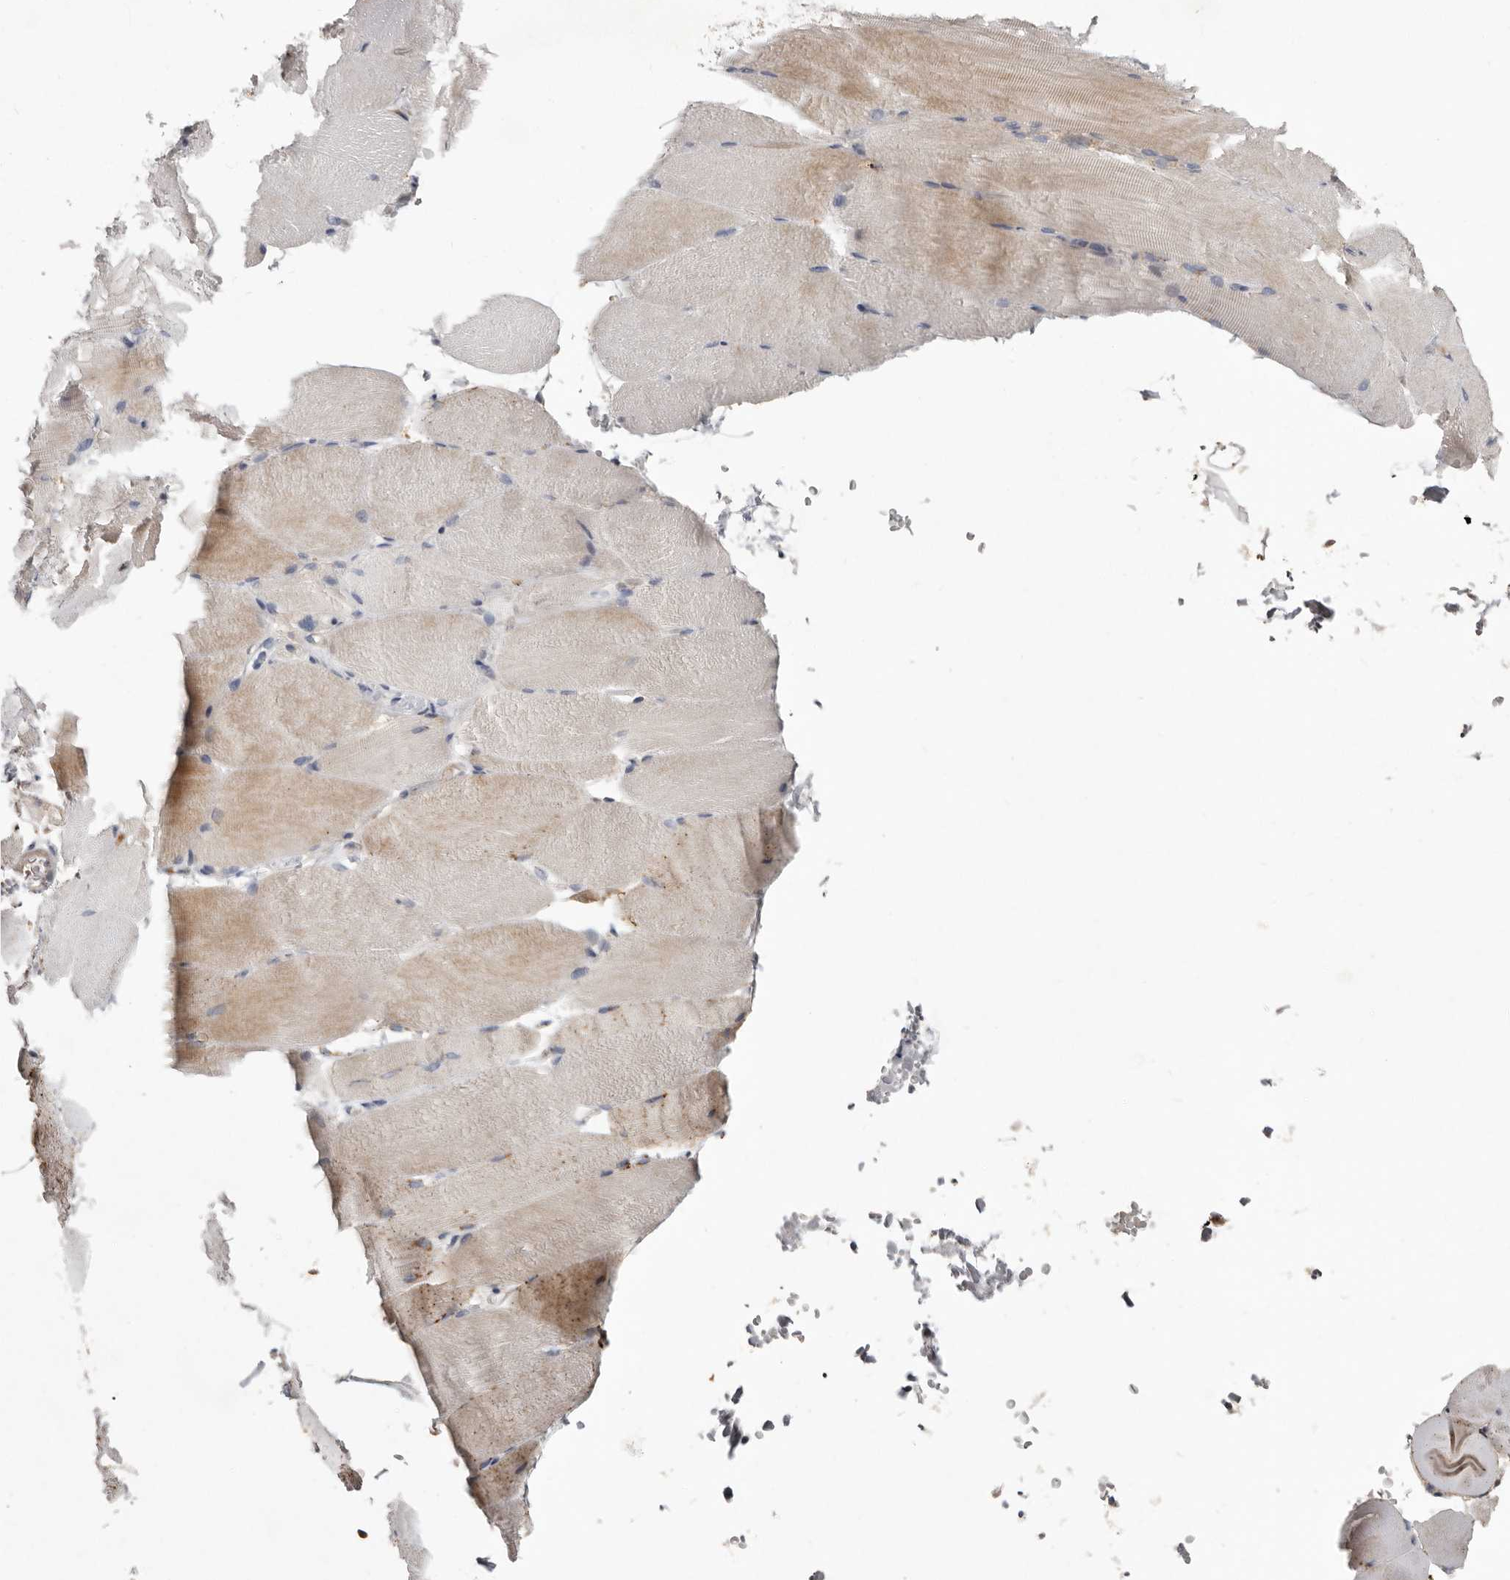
{"staining": {"intensity": "weak", "quantity": "<25%", "location": "cytoplasmic/membranous"}, "tissue": "skeletal muscle", "cell_type": "Myocytes", "image_type": "normal", "snomed": [{"axis": "morphology", "description": "Normal tissue, NOS"}, {"axis": "topography", "description": "Skeletal muscle"}, {"axis": "topography", "description": "Parathyroid gland"}], "caption": "An IHC histopathology image of benign skeletal muscle is shown. There is no staining in myocytes of skeletal muscle.", "gene": "KIF26B", "patient": {"sex": "female", "age": 37}}